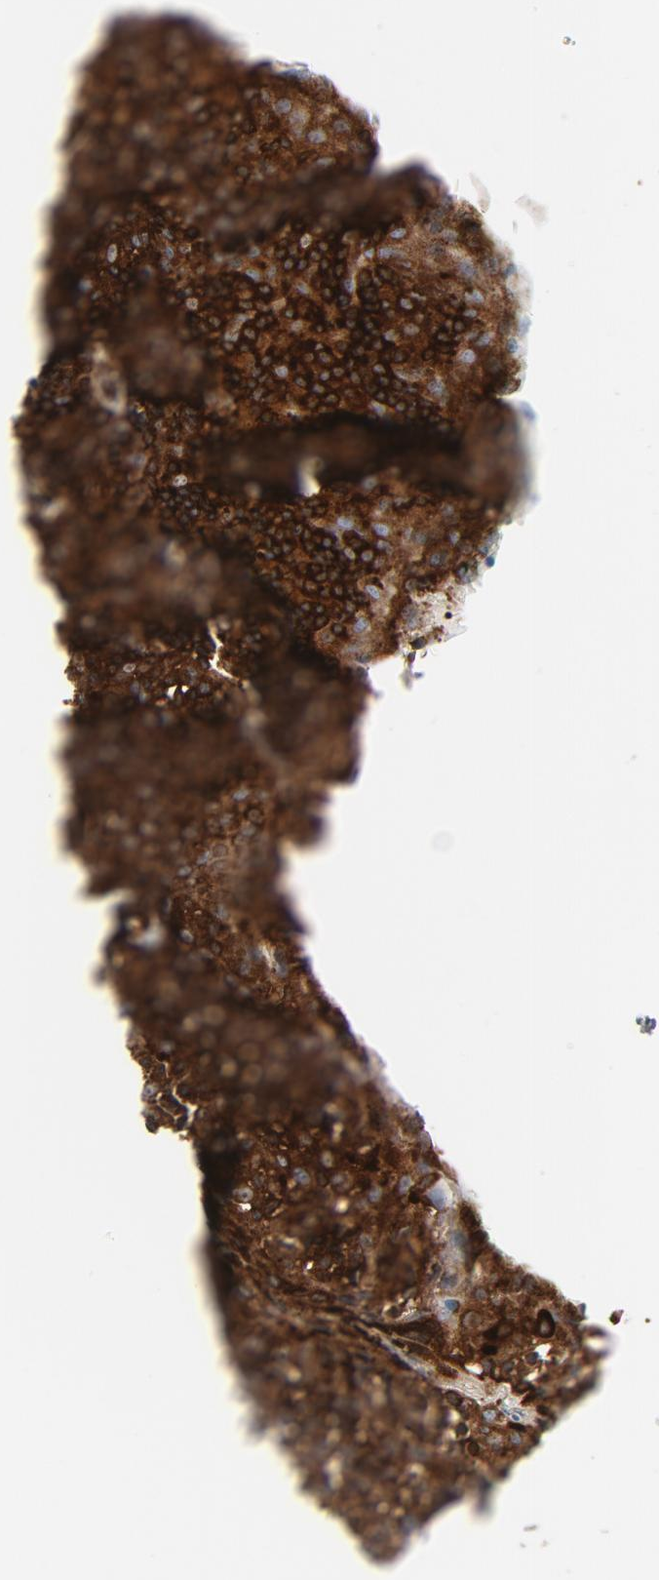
{"staining": {"intensity": "strong", "quantity": ">75%", "location": "cytoplasmic/membranous"}, "tissue": "tonsil", "cell_type": "Germinal center cells", "image_type": "normal", "snomed": [{"axis": "morphology", "description": "Normal tissue, NOS"}, {"axis": "topography", "description": "Tonsil"}], "caption": "Germinal center cells demonstrate high levels of strong cytoplasmic/membranous staining in about >75% of cells in benign tonsil.", "gene": "YES1", "patient": {"sex": "male", "age": 17}}